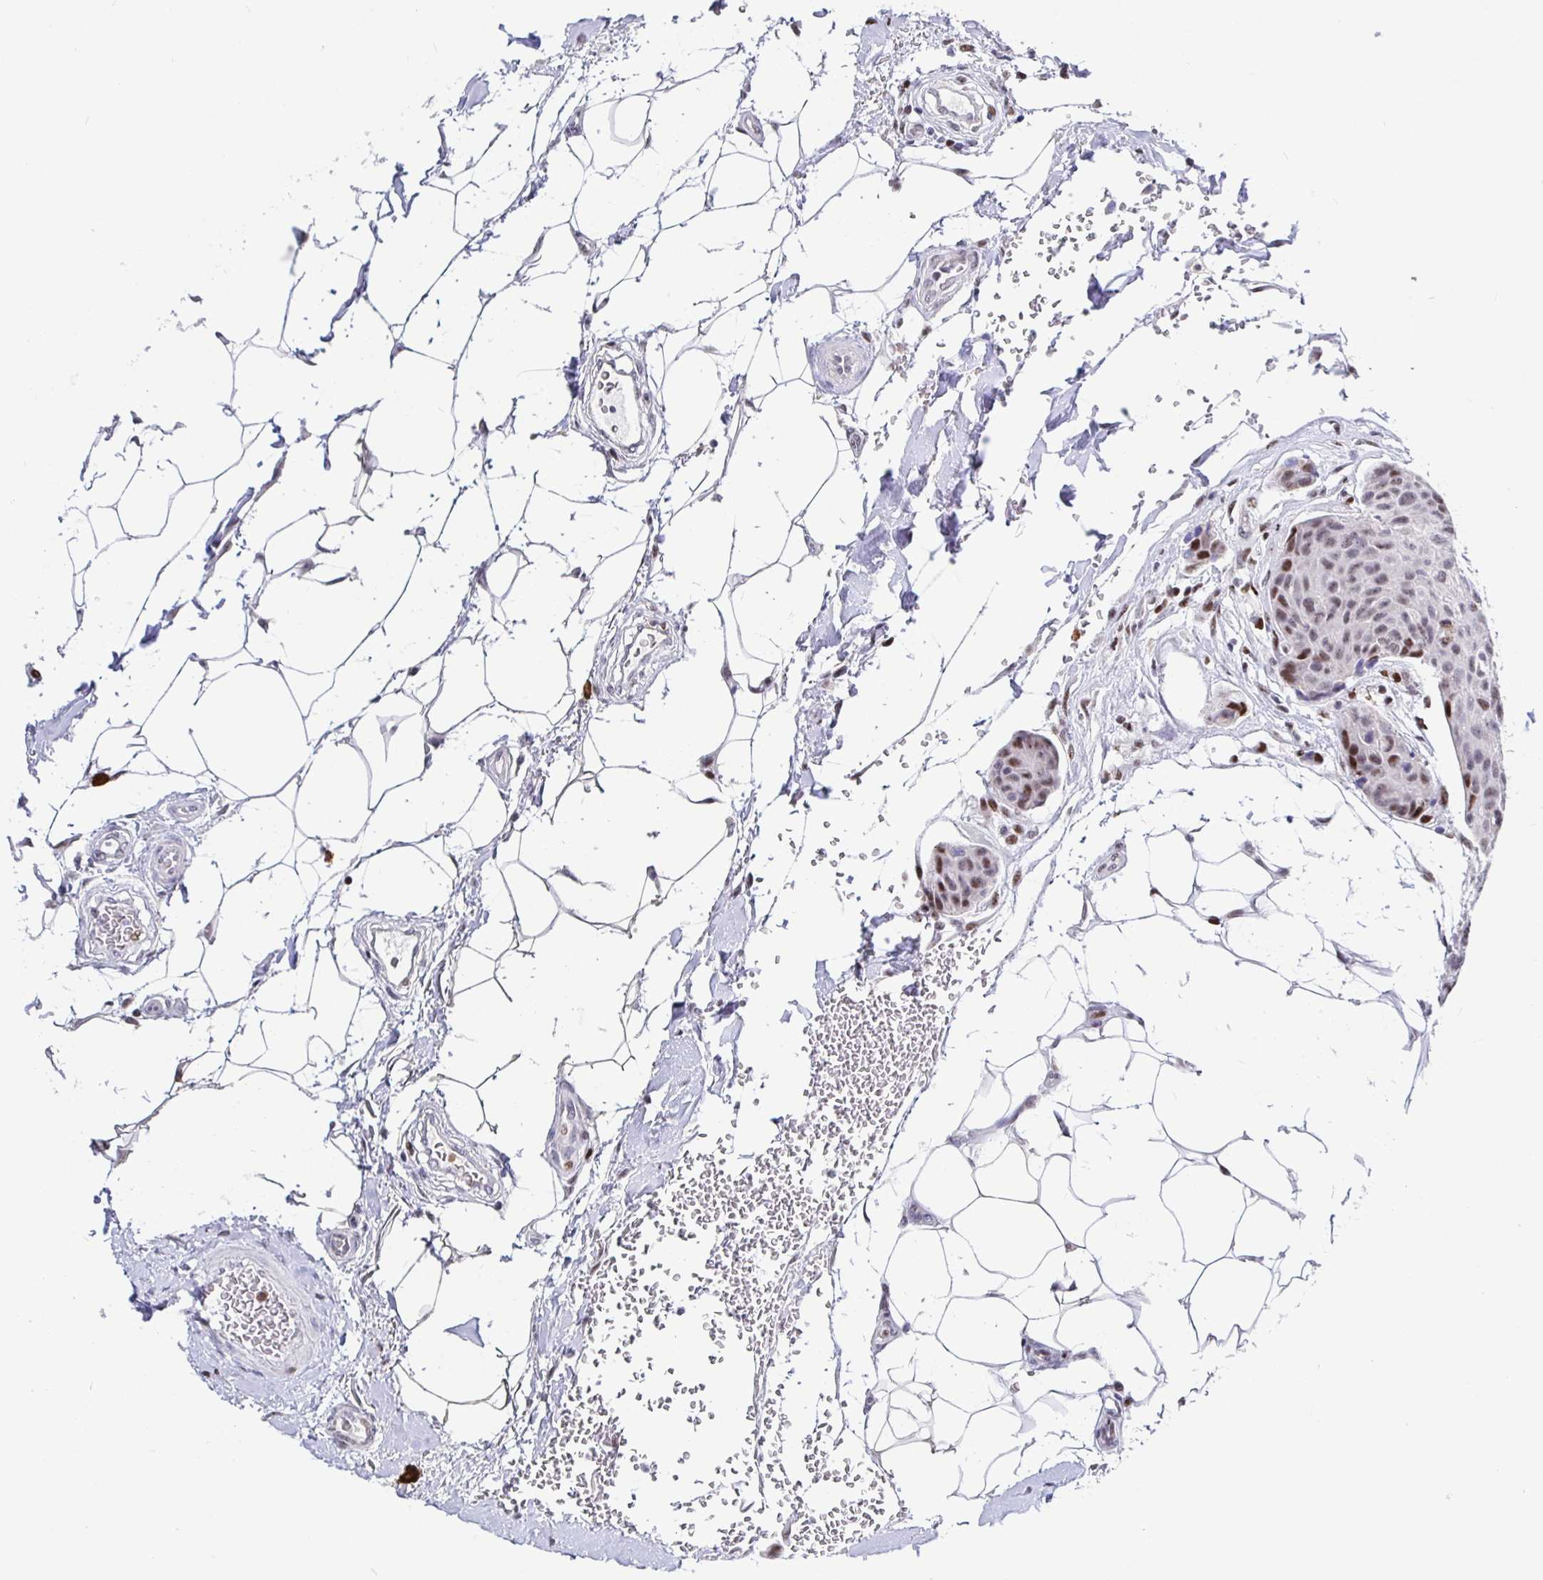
{"staining": {"intensity": "moderate", "quantity": "25%-75%", "location": "nuclear"}, "tissue": "breast cancer", "cell_type": "Tumor cells", "image_type": "cancer", "snomed": [{"axis": "morphology", "description": "Duct carcinoma"}, {"axis": "topography", "description": "Breast"}, {"axis": "topography", "description": "Lymph node"}], "caption": "Protein staining reveals moderate nuclear expression in about 25%-75% of tumor cells in breast cancer (intraductal carcinoma).", "gene": "SETD5", "patient": {"sex": "female", "age": 80}}